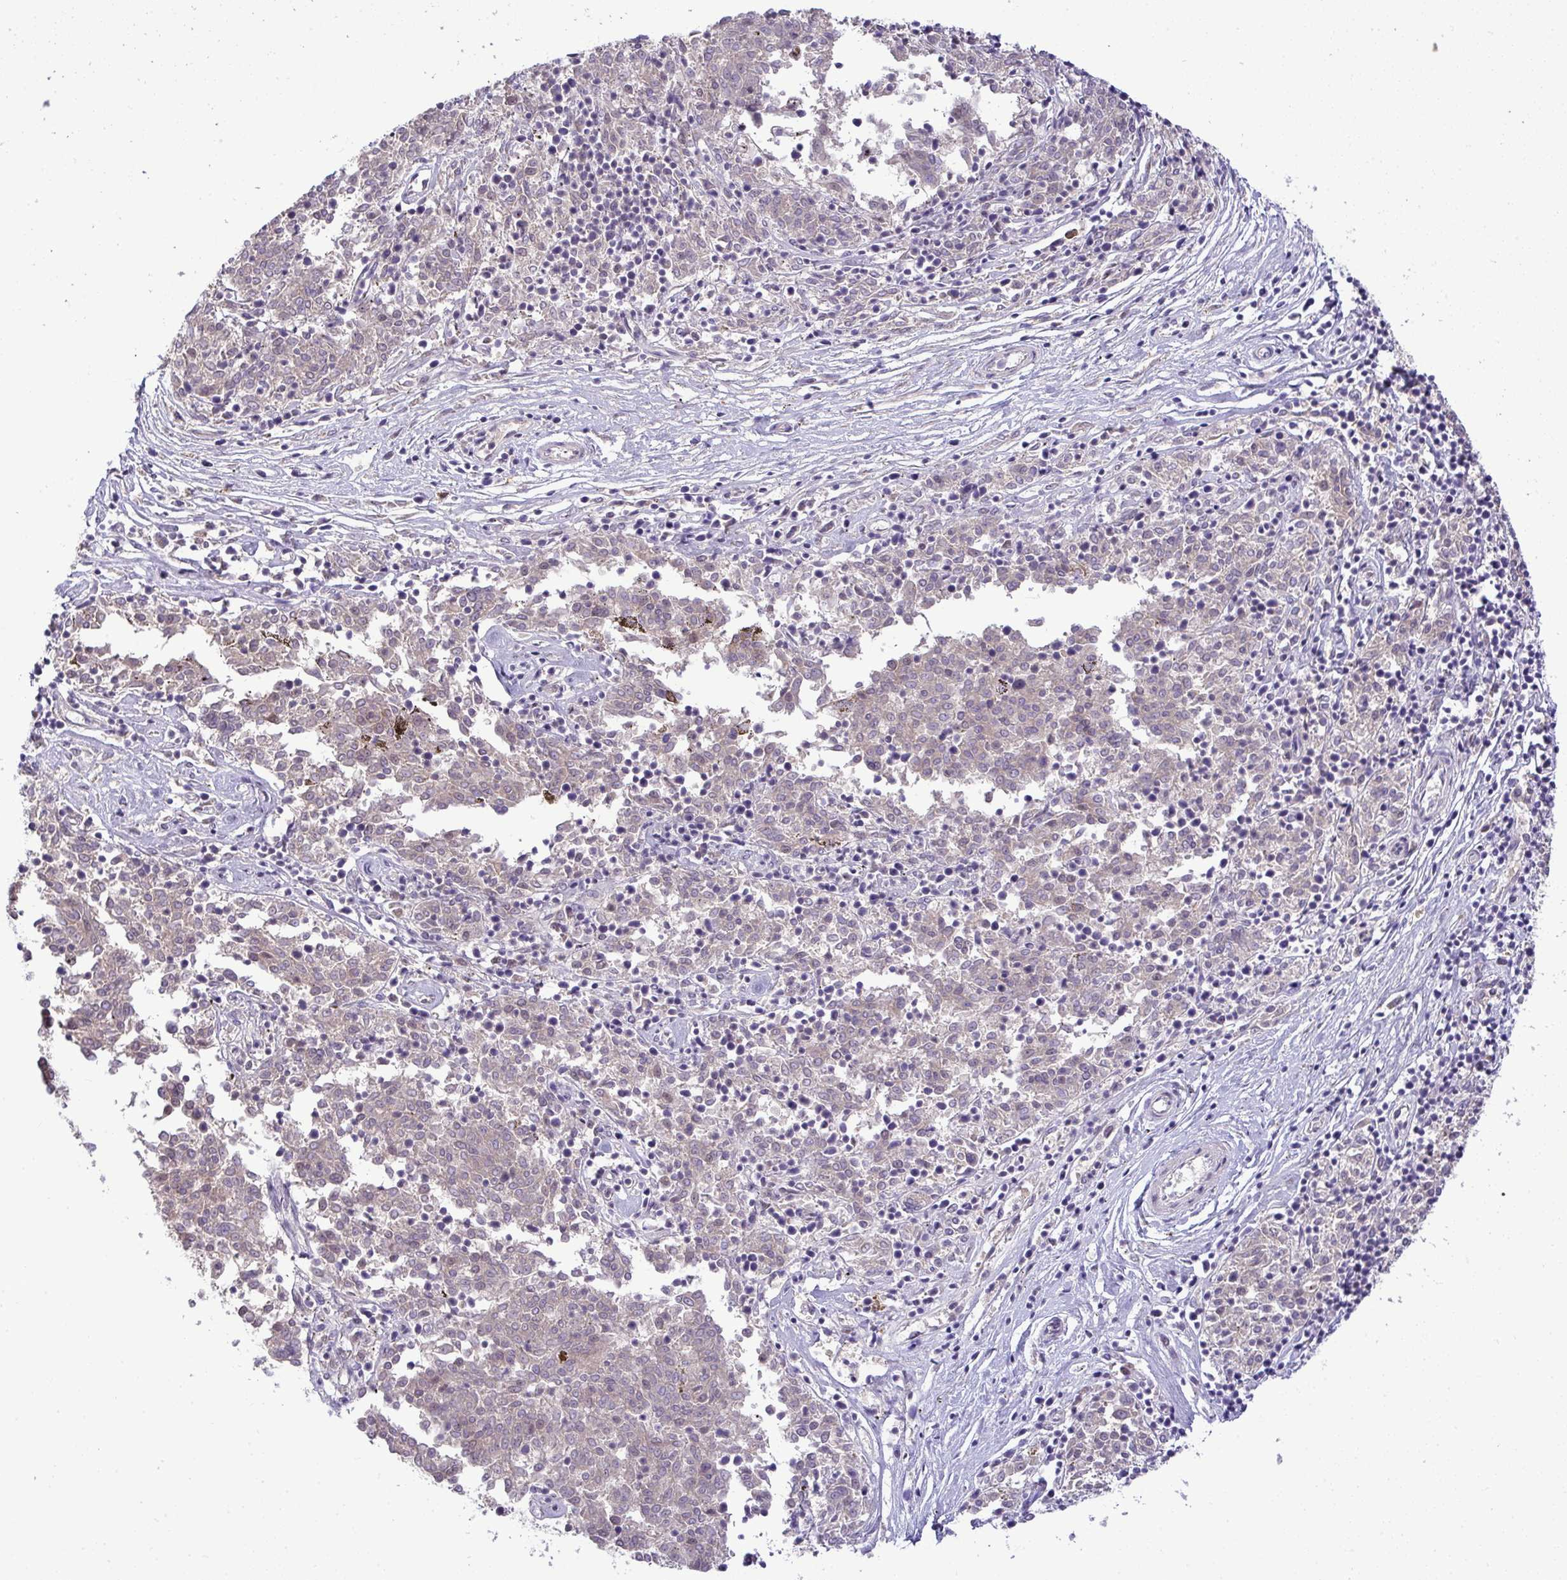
{"staining": {"intensity": "weak", "quantity": "<25%", "location": "cytoplasmic/membranous"}, "tissue": "melanoma", "cell_type": "Tumor cells", "image_type": "cancer", "snomed": [{"axis": "morphology", "description": "Malignant melanoma, NOS"}, {"axis": "topography", "description": "Skin"}], "caption": "Melanoma stained for a protein using immunohistochemistry exhibits no staining tumor cells.", "gene": "SLC9A6", "patient": {"sex": "female", "age": 72}}